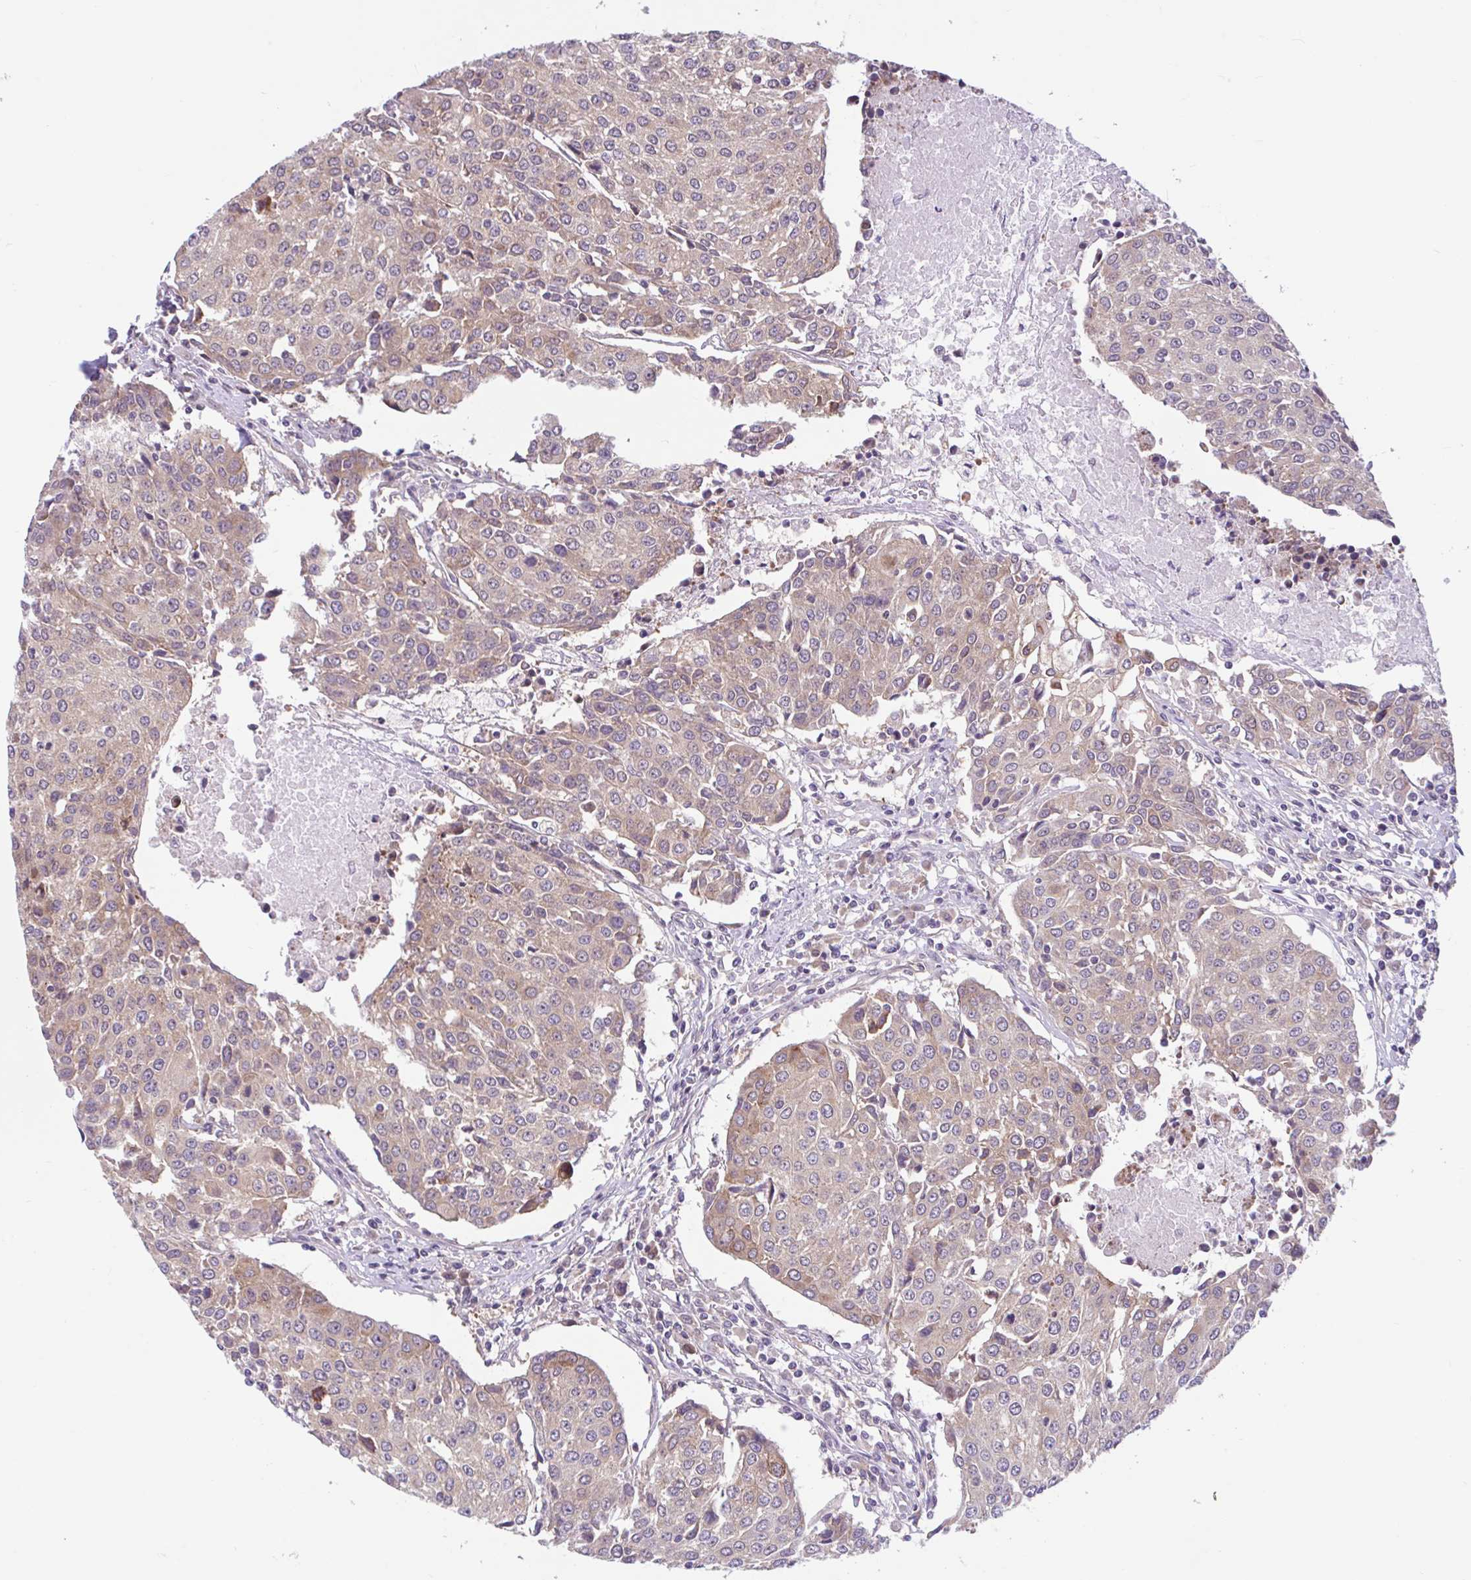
{"staining": {"intensity": "weak", "quantity": "25%-75%", "location": "cytoplasmic/membranous"}, "tissue": "urothelial cancer", "cell_type": "Tumor cells", "image_type": "cancer", "snomed": [{"axis": "morphology", "description": "Urothelial carcinoma, High grade"}, {"axis": "topography", "description": "Urinary bladder"}], "caption": "The photomicrograph reveals a brown stain indicating the presence of a protein in the cytoplasmic/membranous of tumor cells in urothelial cancer.", "gene": "RALBP1", "patient": {"sex": "female", "age": 85}}